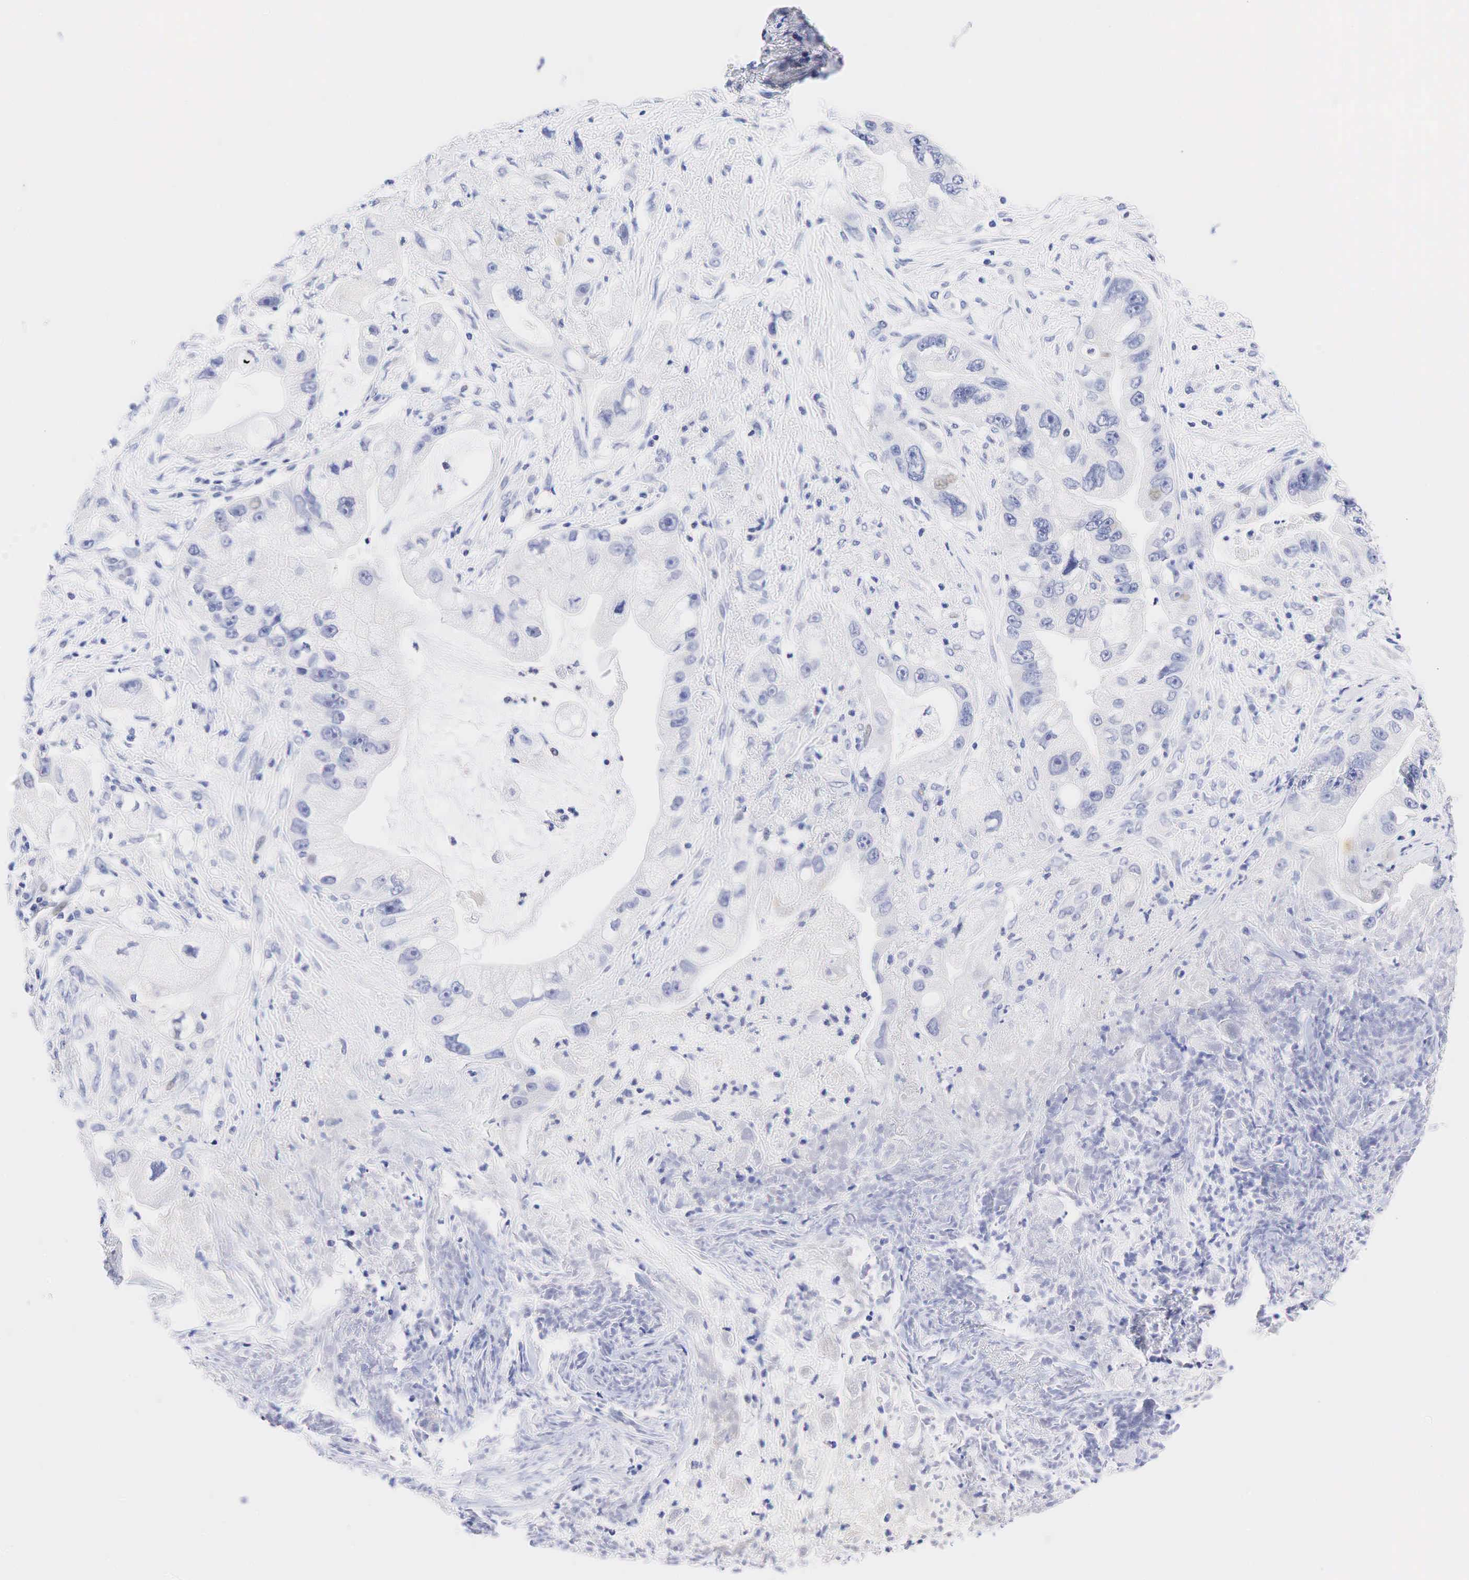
{"staining": {"intensity": "negative", "quantity": "none", "location": "none"}, "tissue": "pancreatic cancer", "cell_type": "Tumor cells", "image_type": "cancer", "snomed": [{"axis": "morphology", "description": "Adenocarcinoma, NOS"}, {"axis": "topography", "description": "Pancreas"}, {"axis": "topography", "description": "Stomach, upper"}], "caption": "This is an immunohistochemistry photomicrograph of human pancreatic cancer. There is no positivity in tumor cells.", "gene": "AR", "patient": {"sex": "male", "age": 77}}